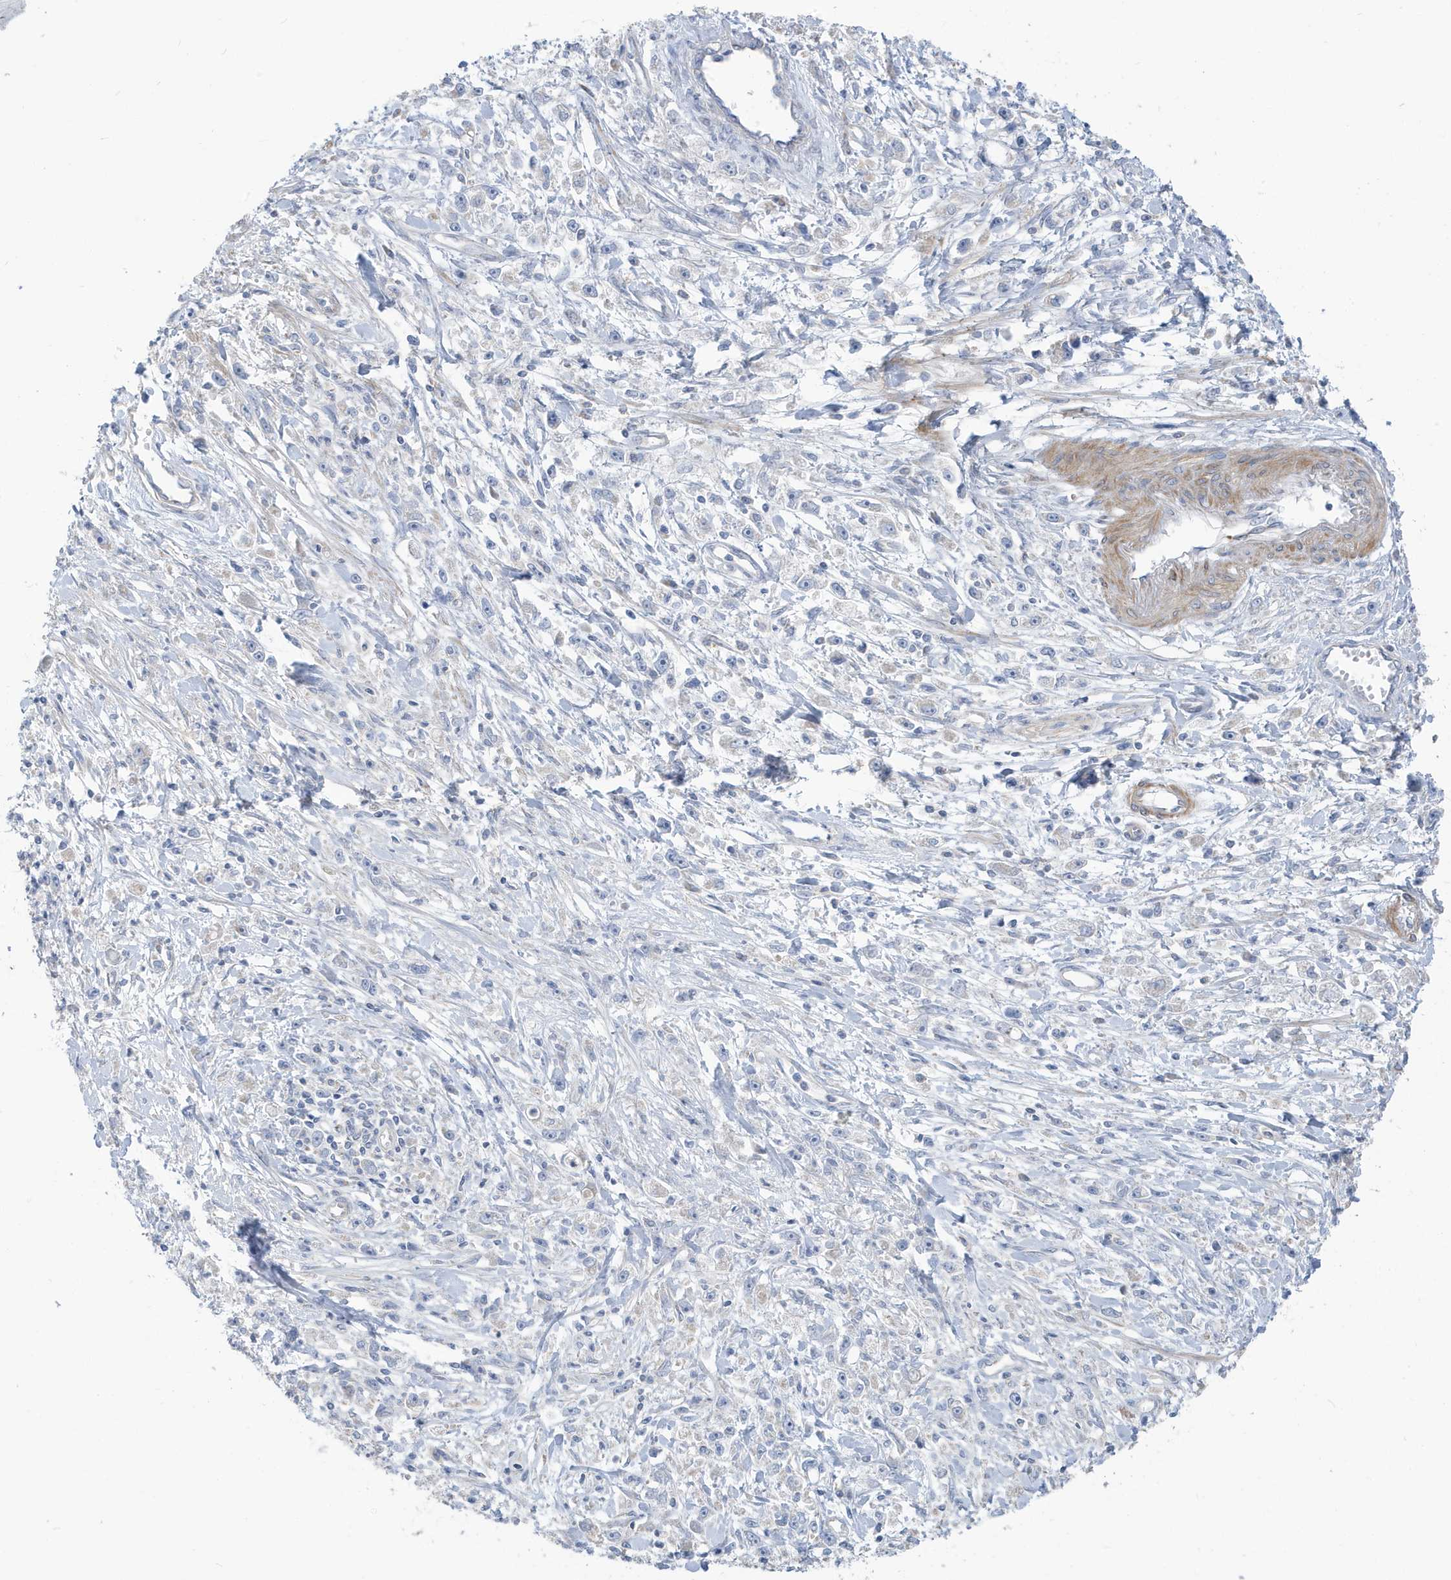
{"staining": {"intensity": "negative", "quantity": "none", "location": "none"}, "tissue": "stomach cancer", "cell_type": "Tumor cells", "image_type": "cancer", "snomed": [{"axis": "morphology", "description": "Adenocarcinoma, NOS"}, {"axis": "topography", "description": "Stomach"}], "caption": "Stomach cancer stained for a protein using IHC demonstrates no expression tumor cells.", "gene": "ATP13A5", "patient": {"sex": "female", "age": 59}}